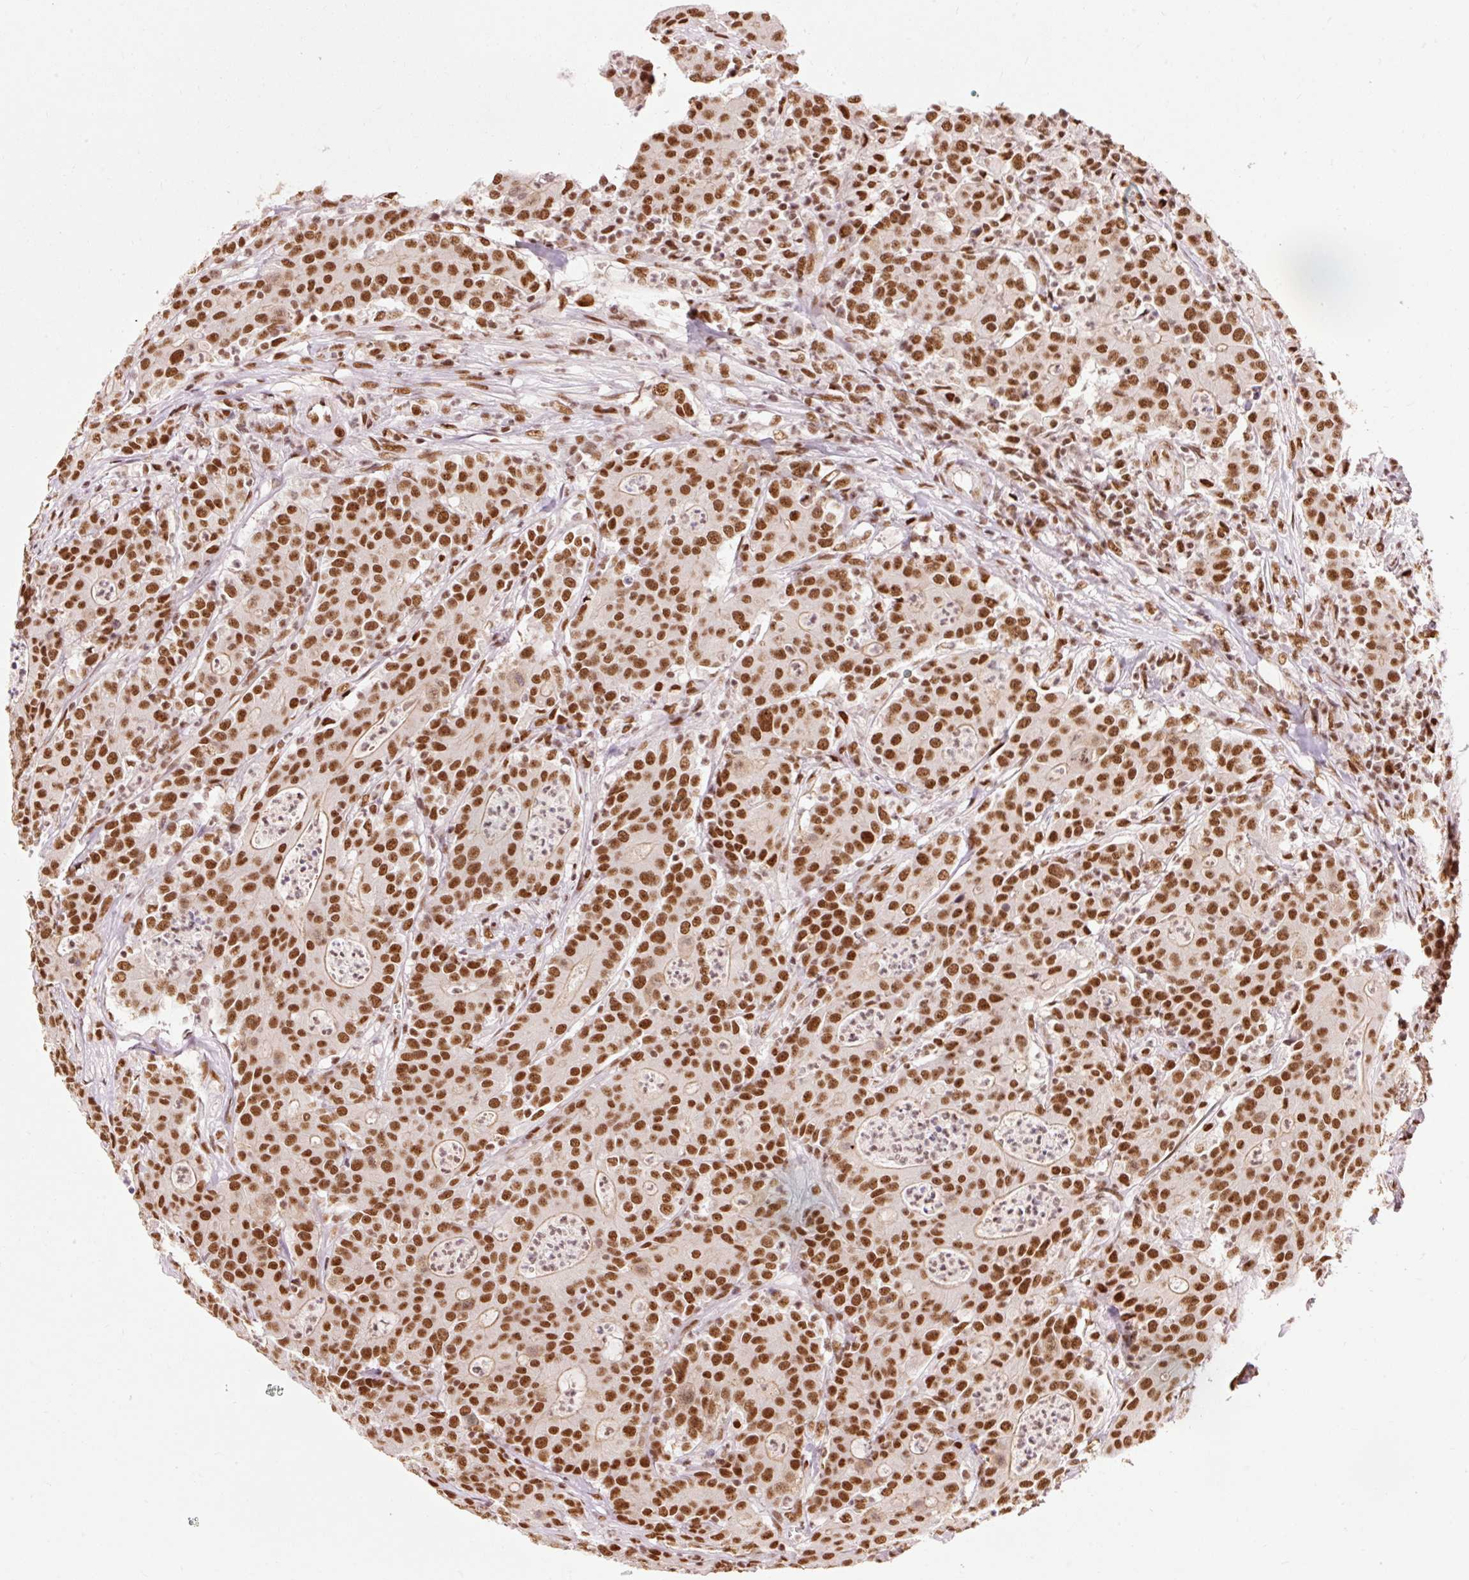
{"staining": {"intensity": "strong", "quantity": ">75%", "location": "nuclear"}, "tissue": "colorectal cancer", "cell_type": "Tumor cells", "image_type": "cancer", "snomed": [{"axis": "morphology", "description": "Adenocarcinoma, NOS"}, {"axis": "topography", "description": "Colon"}], "caption": "Tumor cells demonstrate strong nuclear positivity in about >75% of cells in colorectal adenocarcinoma.", "gene": "ZBTB44", "patient": {"sex": "male", "age": 83}}